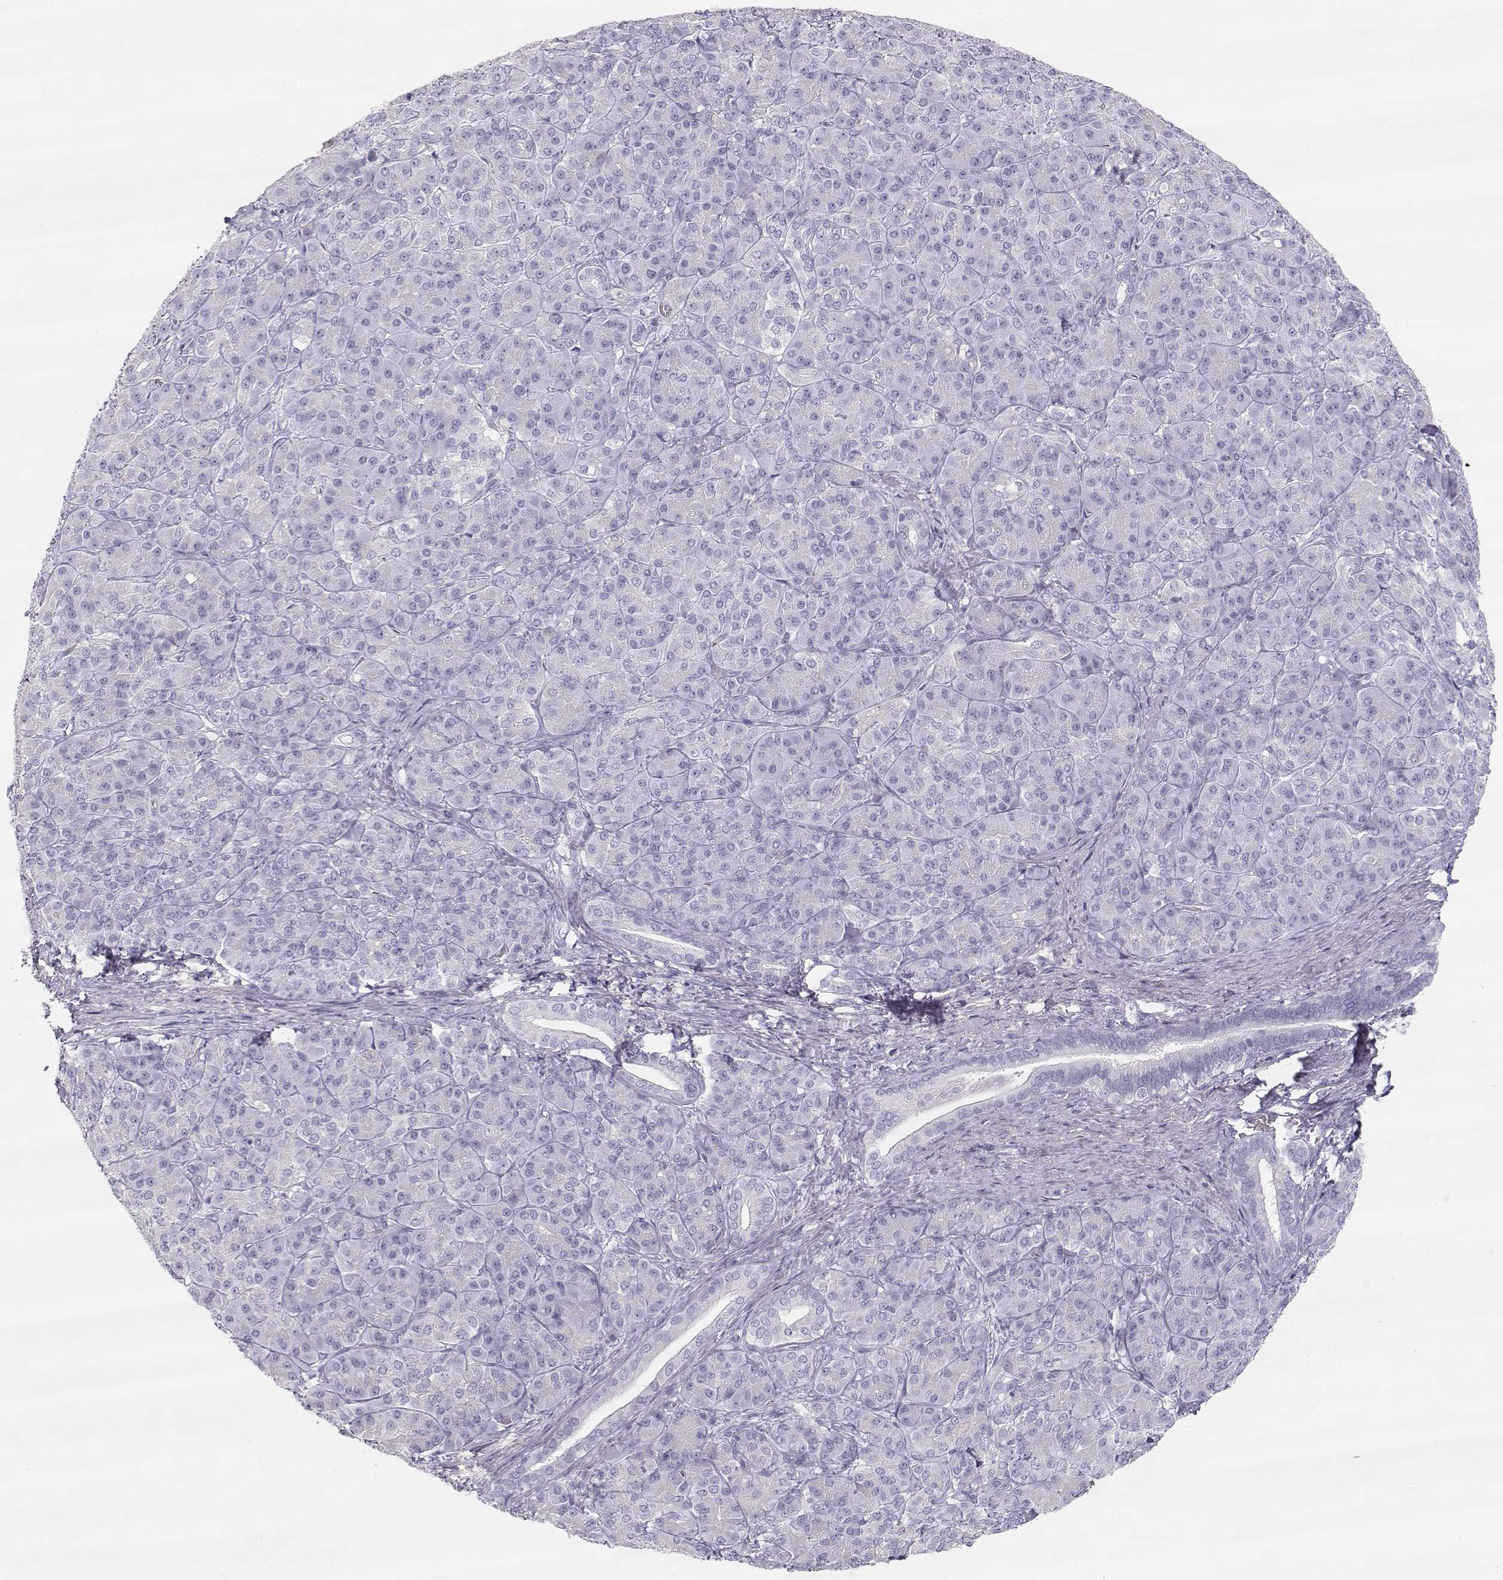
{"staining": {"intensity": "negative", "quantity": "none", "location": "none"}, "tissue": "pancreatic cancer", "cell_type": "Tumor cells", "image_type": "cancer", "snomed": [{"axis": "morphology", "description": "Normal tissue, NOS"}, {"axis": "morphology", "description": "Inflammation, NOS"}, {"axis": "morphology", "description": "Adenocarcinoma, NOS"}, {"axis": "topography", "description": "Pancreas"}], "caption": "A high-resolution histopathology image shows immunohistochemistry staining of pancreatic adenocarcinoma, which reveals no significant staining in tumor cells.", "gene": "SLCO6A1", "patient": {"sex": "male", "age": 57}}